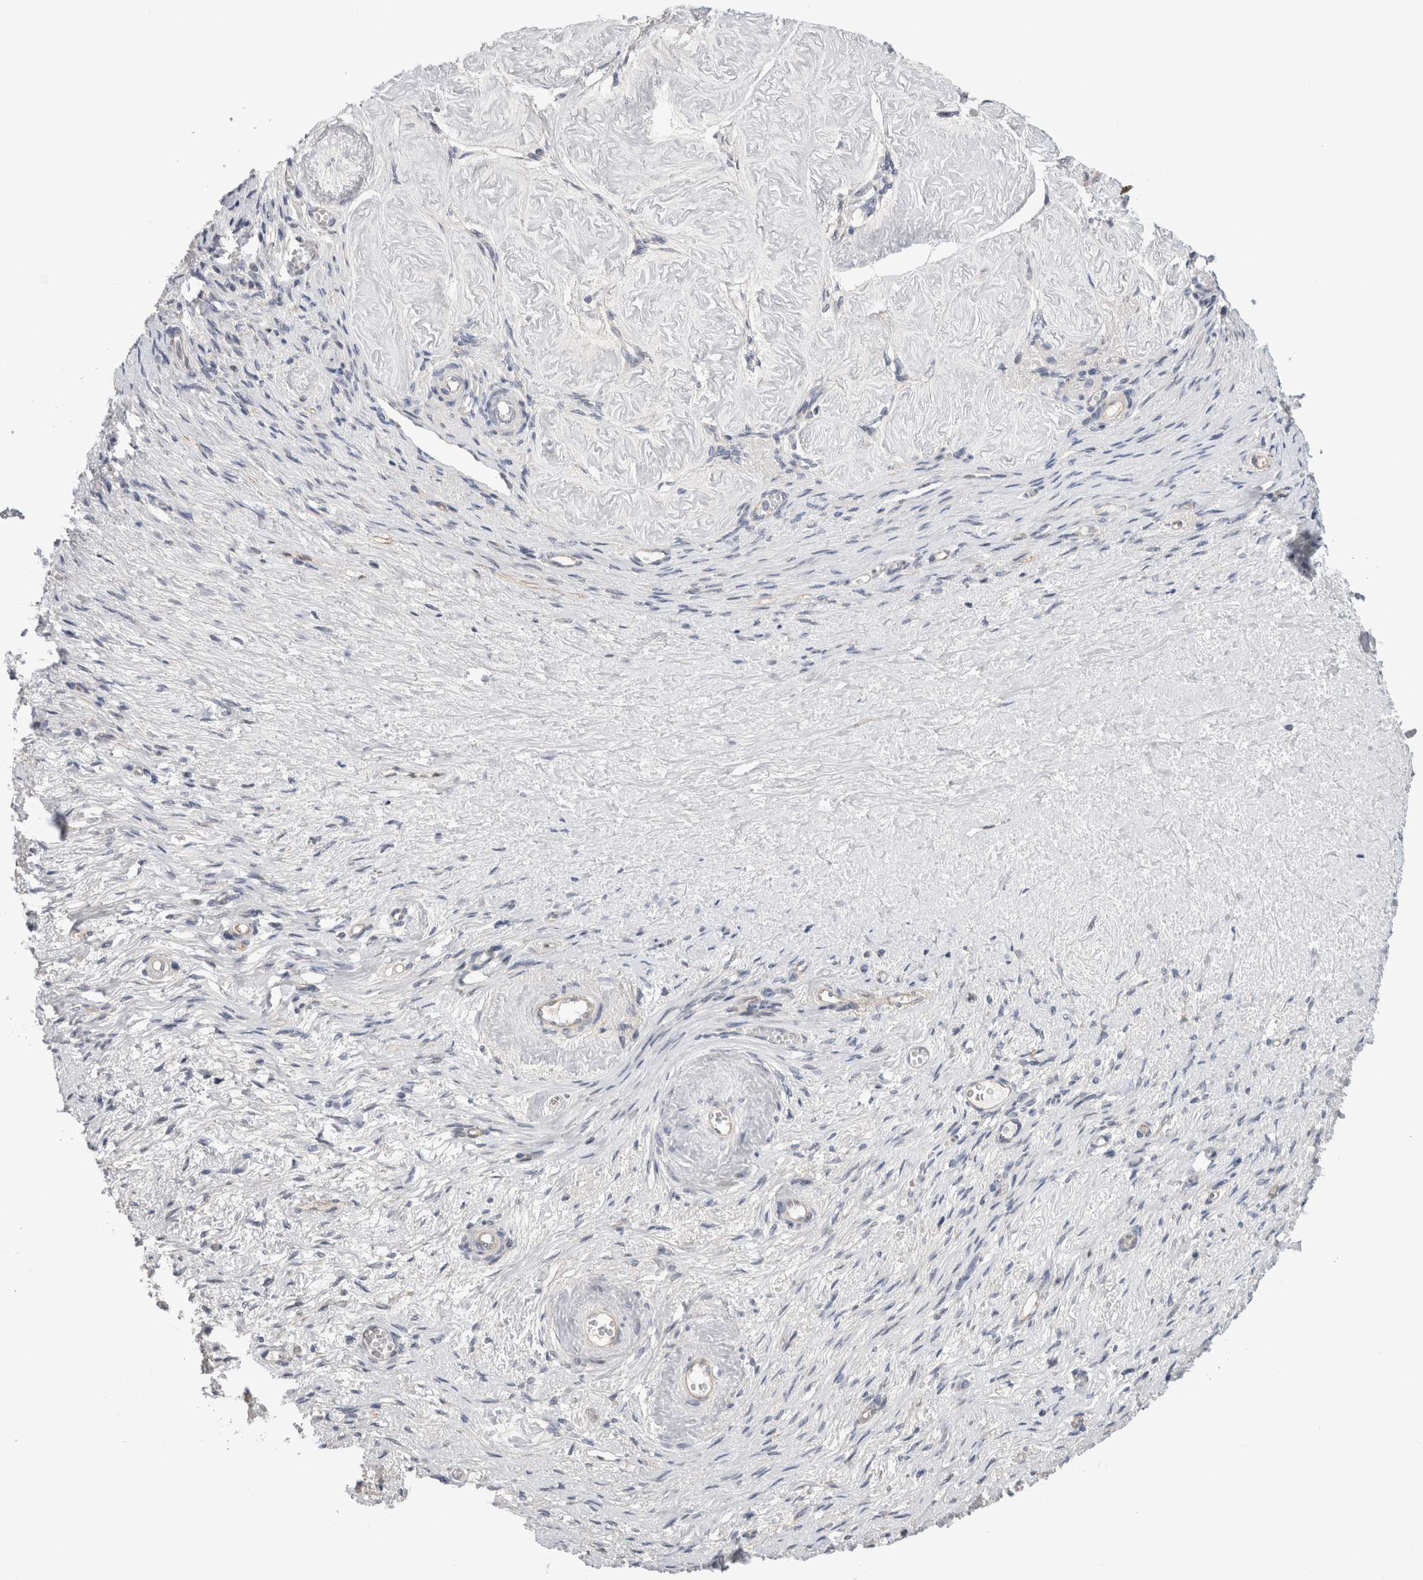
{"staining": {"intensity": "negative", "quantity": "none", "location": "none"}, "tissue": "adipose tissue", "cell_type": "Adipocytes", "image_type": "normal", "snomed": [{"axis": "morphology", "description": "Normal tissue, NOS"}, {"axis": "topography", "description": "Vascular tissue"}, {"axis": "topography", "description": "Fallopian tube"}, {"axis": "topography", "description": "Ovary"}], "caption": "Adipocytes are negative for protein expression in normal human adipose tissue. The staining was performed using DAB (3,3'-diaminobenzidine) to visualize the protein expression in brown, while the nuclei were stained in blue with hematoxylin (Magnification: 20x).", "gene": "TAFA5", "patient": {"sex": "female", "age": 67}}